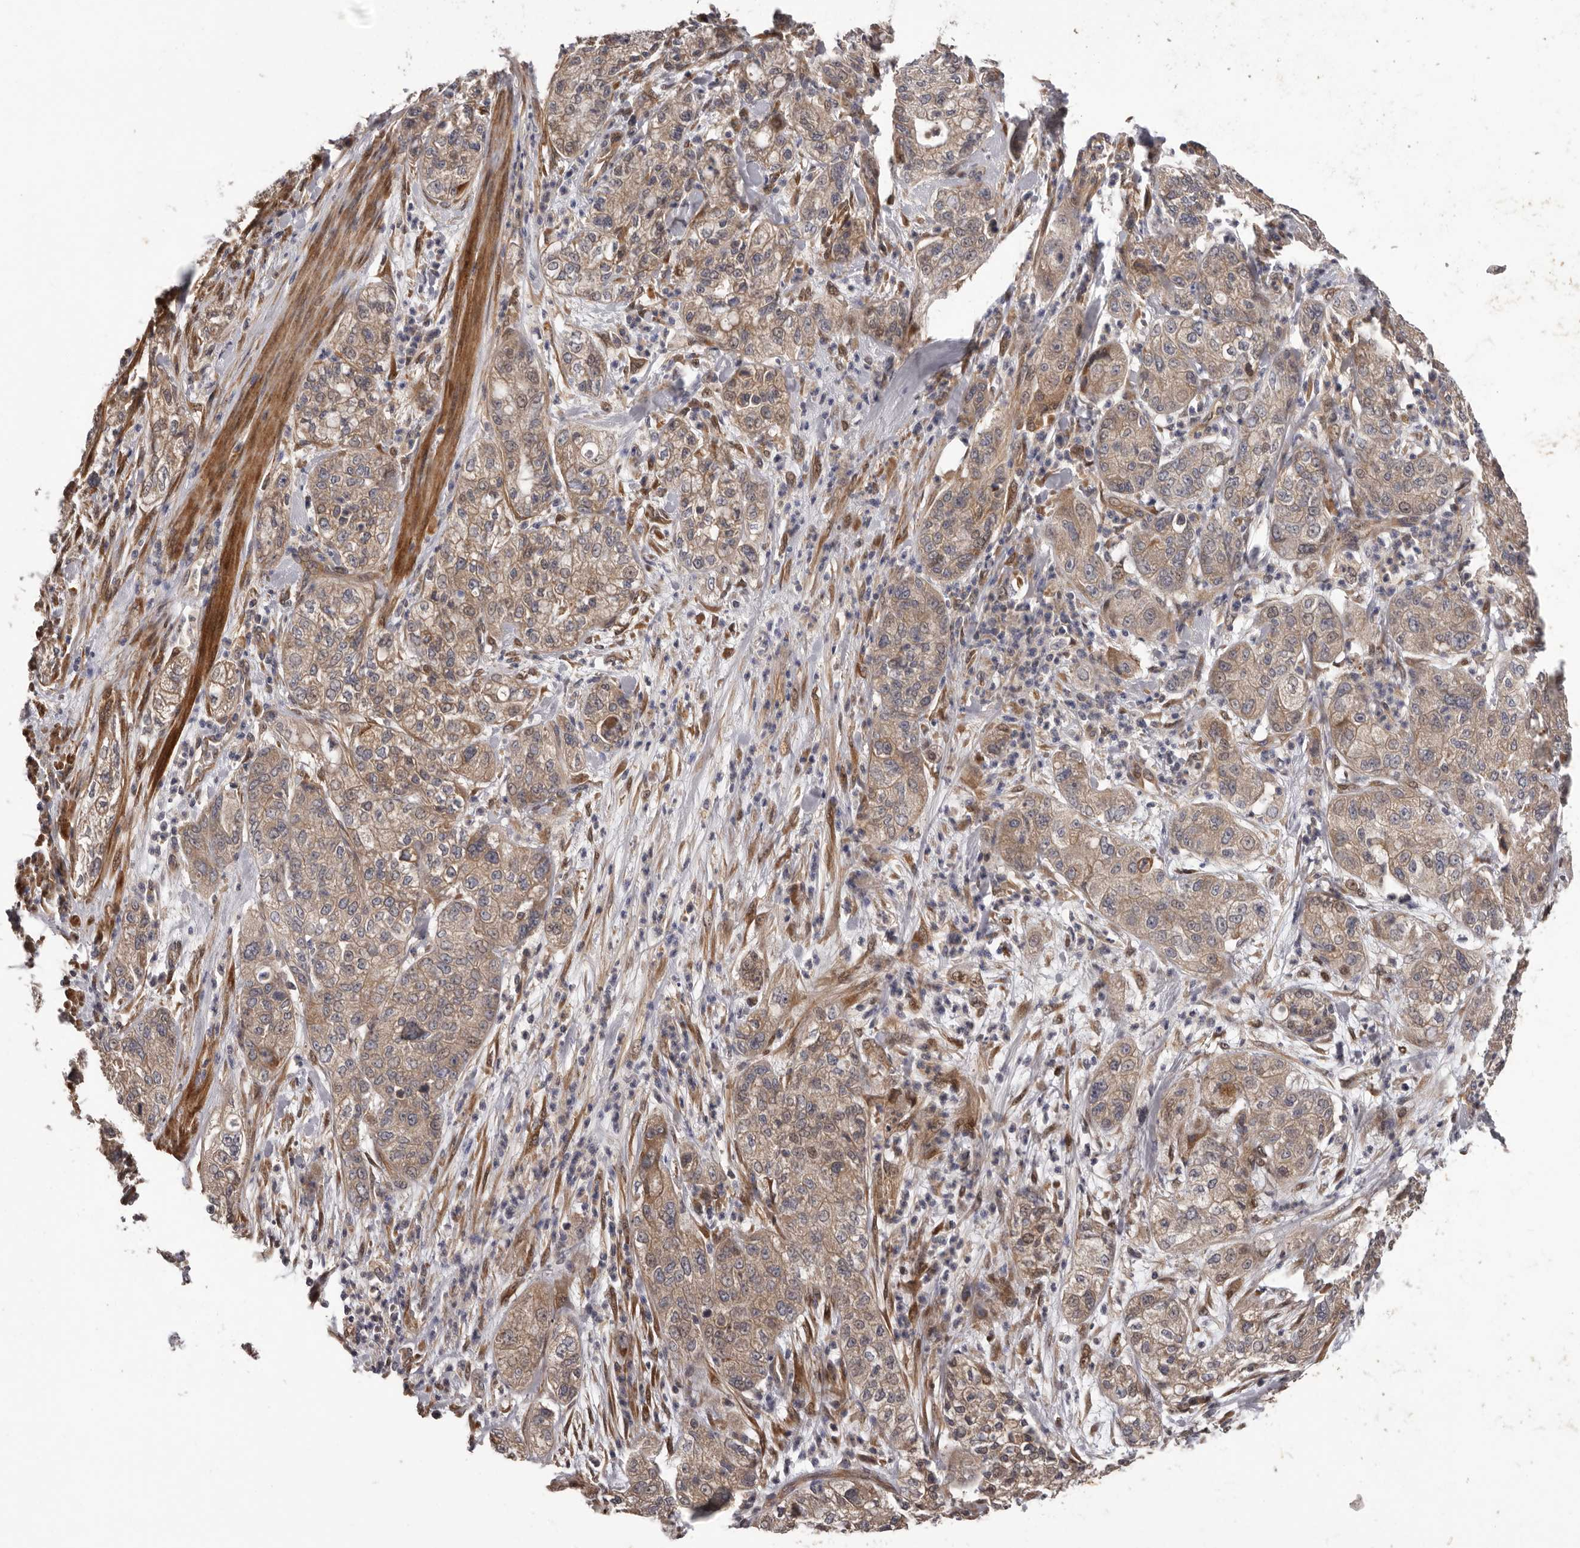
{"staining": {"intensity": "moderate", "quantity": ">75%", "location": "cytoplasmic/membranous"}, "tissue": "pancreatic cancer", "cell_type": "Tumor cells", "image_type": "cancer", "snomed": [{"axis": "morphology", "description": "Adenocarcinoma, NOS"}, {"axis": "topography", "description": "Pancreas"}], "caption": "Immunohistochemistry (DAB (3,3'-diaminobenzidine)) staining of pancreatic cancer shows moderate cytoplasmic/membranous protein expression in approximately >75% of tumor cells.", "gene": "PRKD1", "patient": {"sex": "female", "age": 78}}